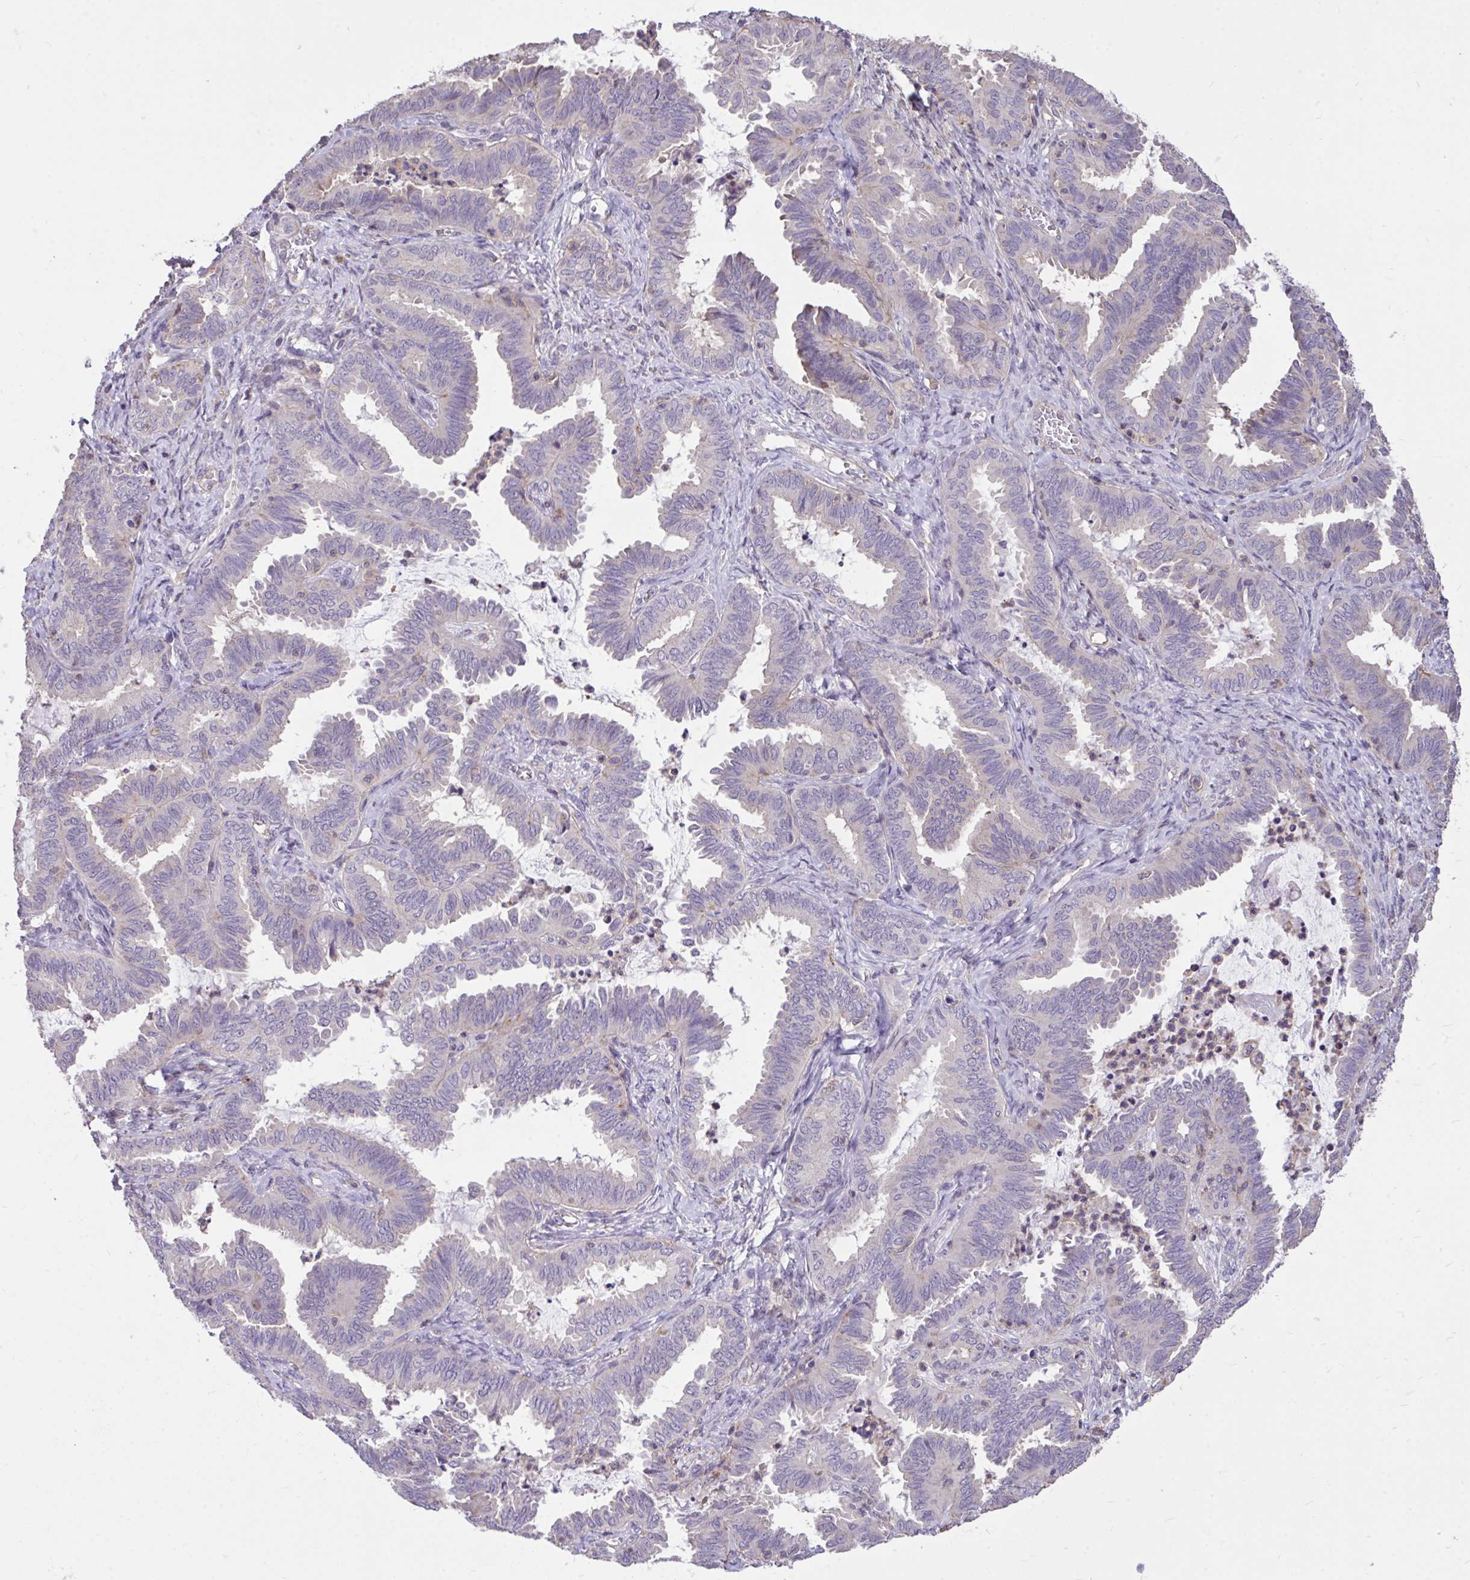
{"staining": {"intensity": "negative", "quantity": "none", "location": "none"}, "tissue": "ovarian cancer", "cell_type": "Tumor cells", "image_type": "cancer", "snomed": [{"axis": "morphology", "description": "Carcinoma, endometroid"}, {"axis": "topography", "description": "Ovary"}], "caption": "This is an IHC image of endometroid carcinoma (ovarian). There is no expression in tumor cells.", "gene": "IGFL2", "patient": {"sex": "female", "age": 70}}